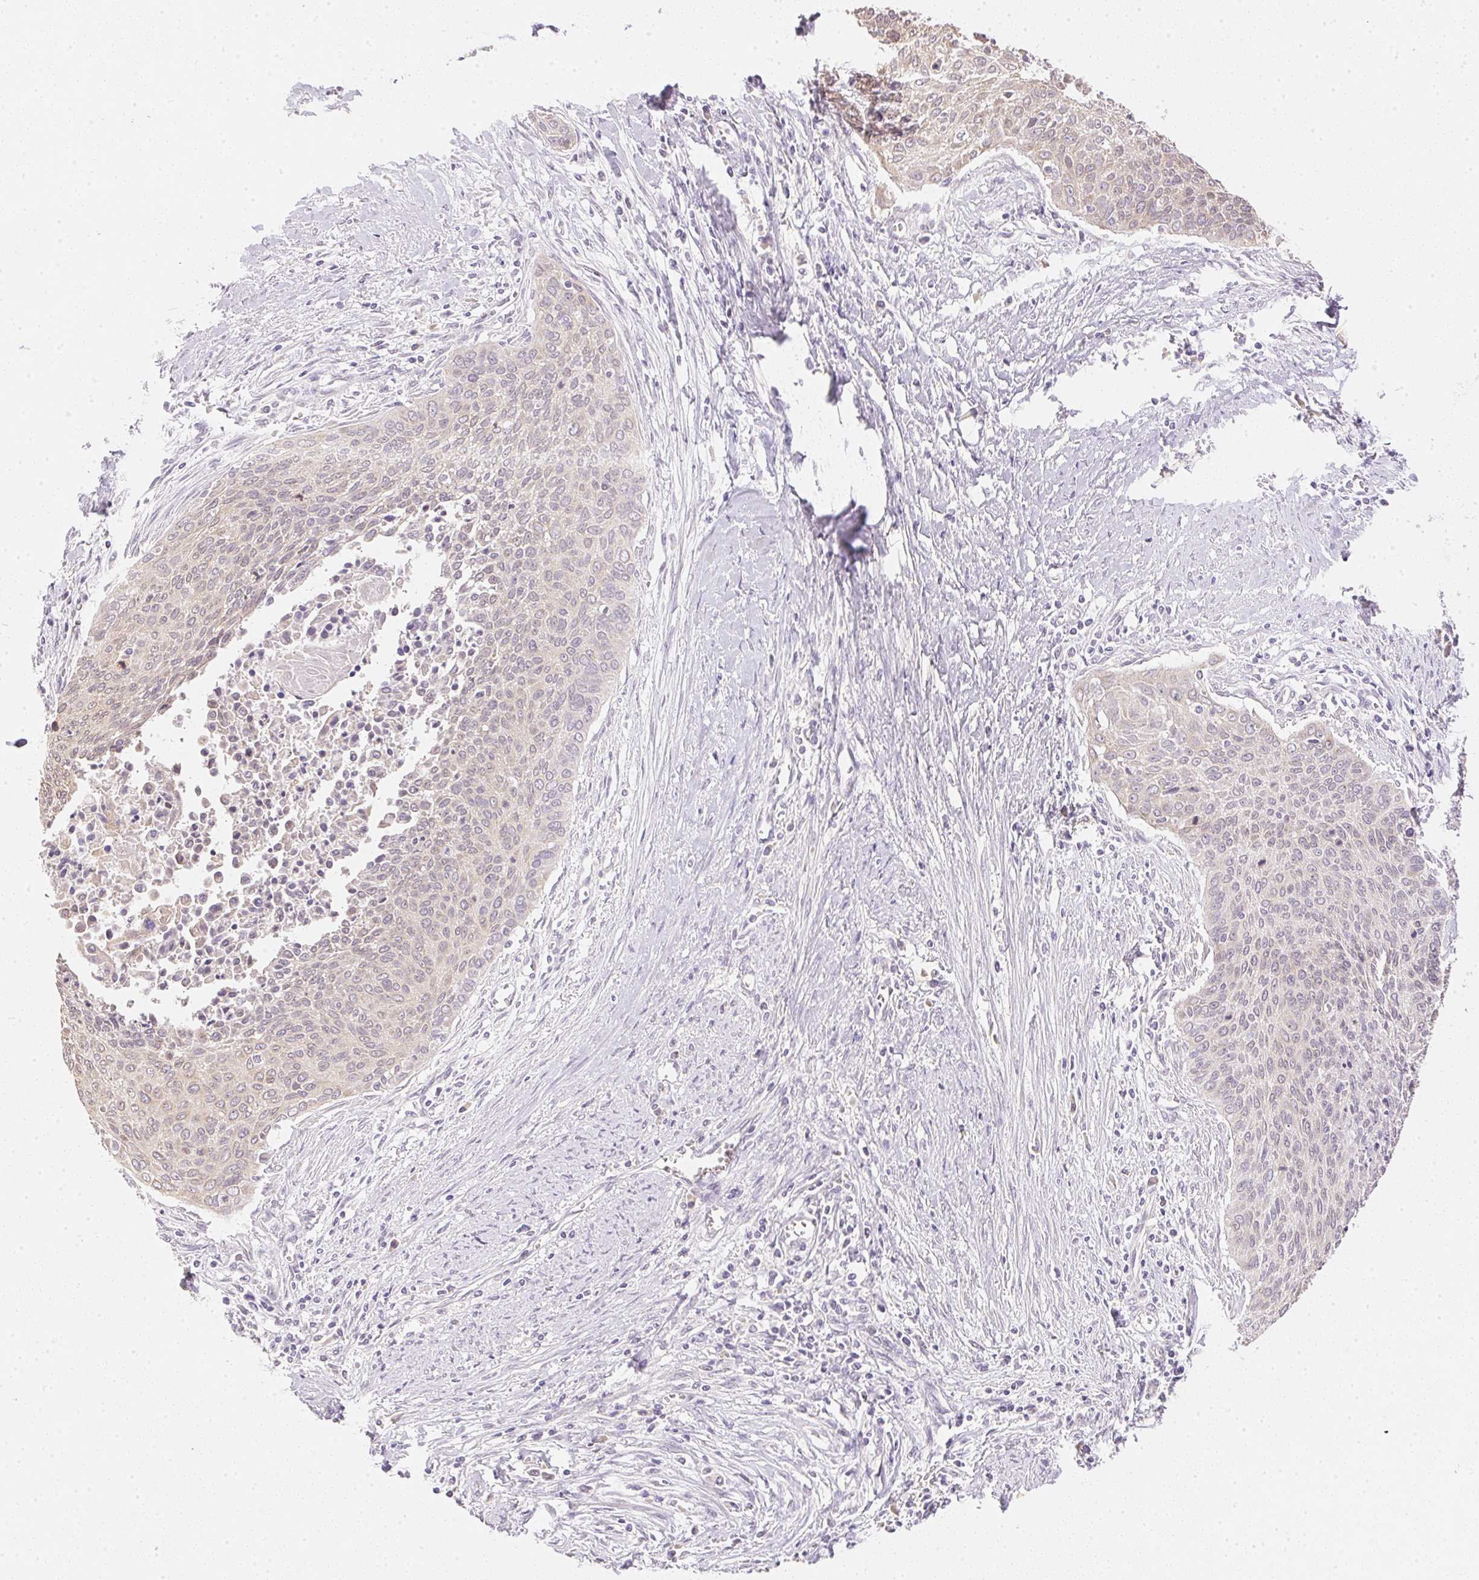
{"staining": {"intensity": "negative", "quantity": "none", "location": "none"}, "tissue": "cervical cancer", "cell_type": "Tumor cells", "image_type": "cancer", "snomed": [{"axis": "morphology", "description": "Squamous cell carcinoma, NOS"}, {"axis": "topography", "description": "Cervix"}], "caption": "This is an immunohistochemistry photomicrograph of human squamous cell carcinoma (cervical). There is no expression in tumor cells.", "gene": "DHCR24", "patient": {"sex": "female", "age": 55}}